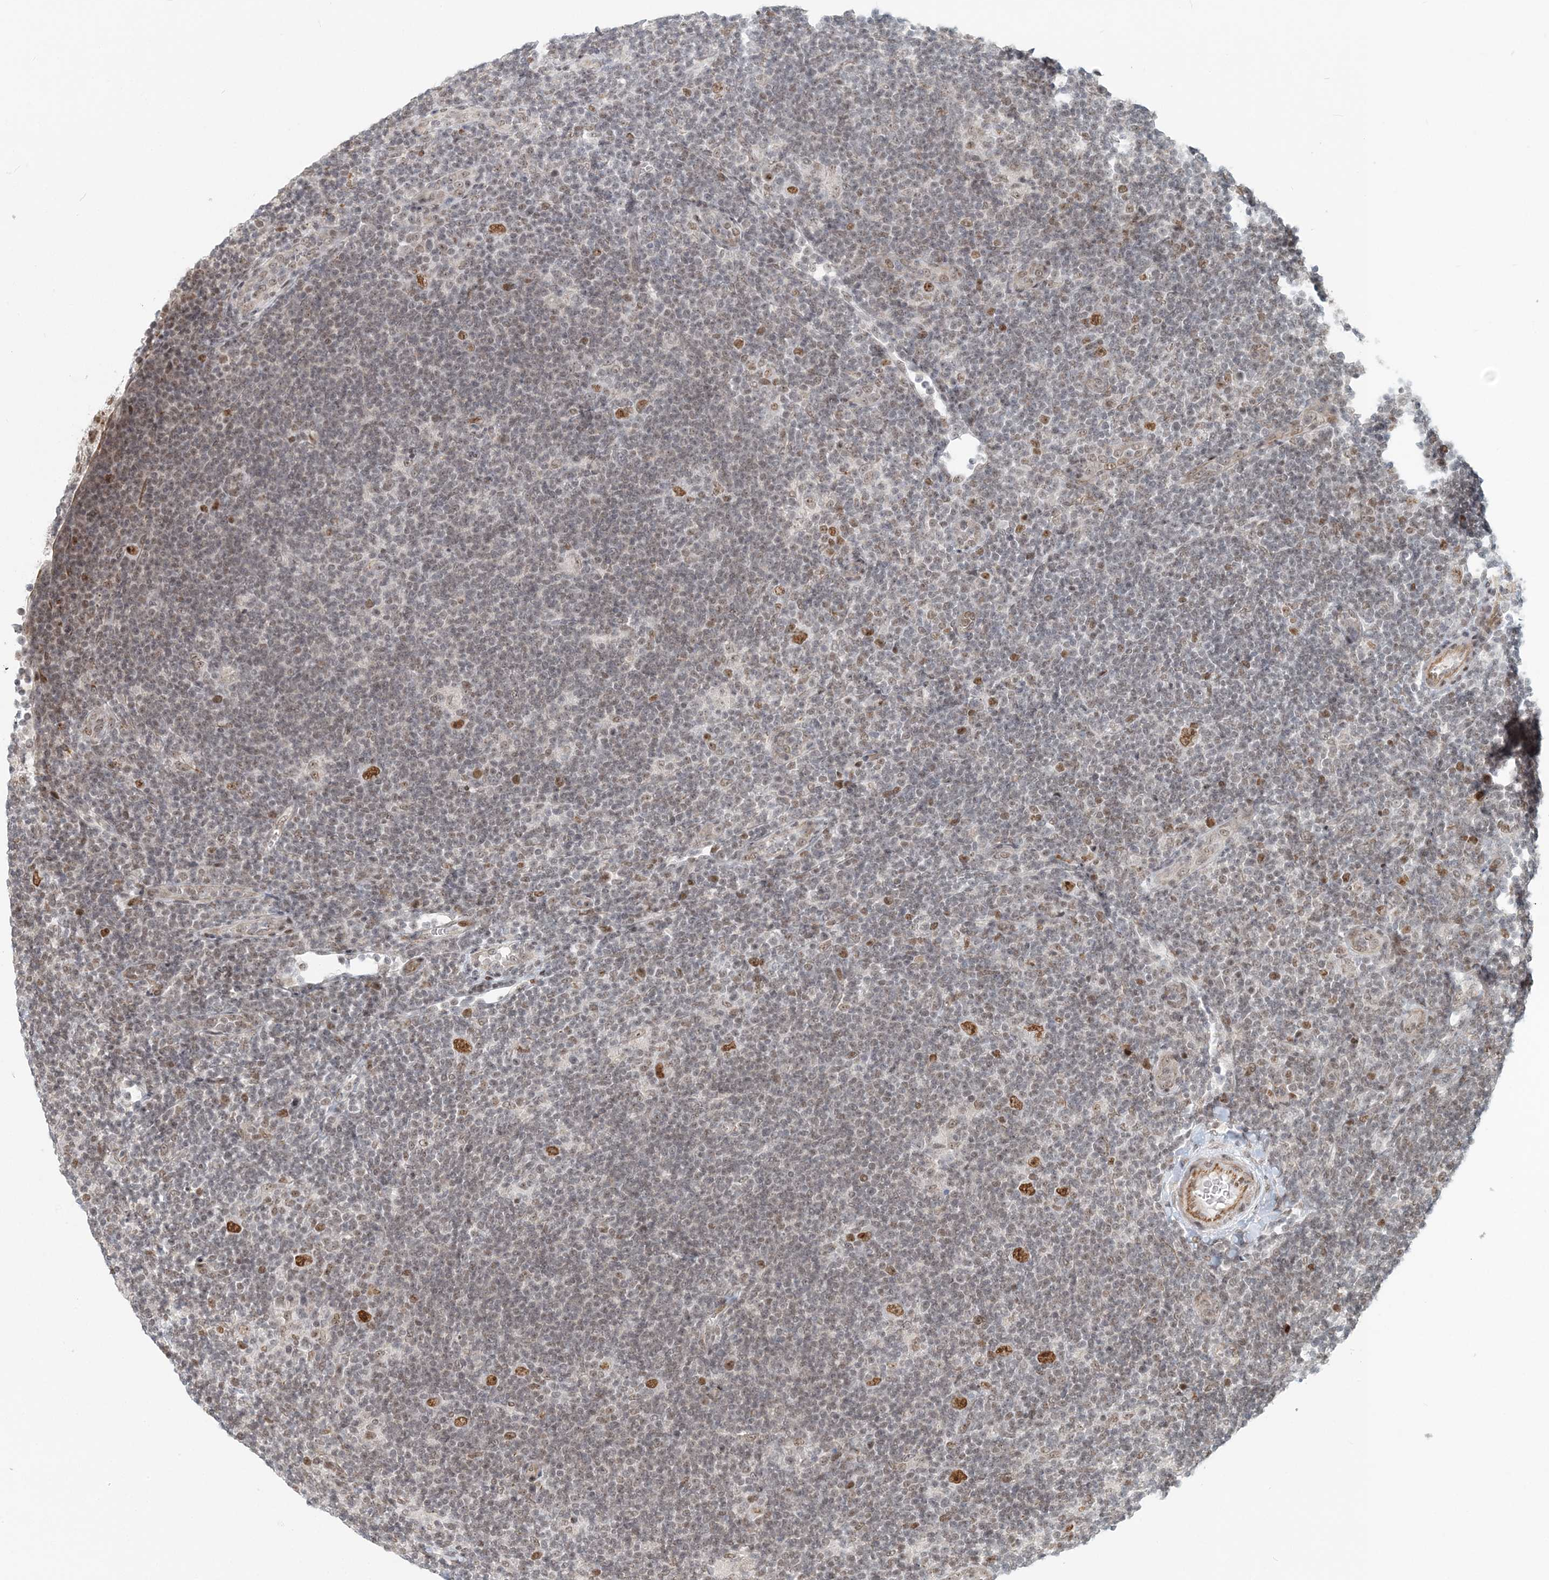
{"staining": {"intensity": "moderate", "quantity": ">75%", "location": "nuclear"}, "tissue": "lymphoma", "cell_type": "Tumor cells", "image_type": "cancer", "snomed": [{"axis": "morphology", "description": "Hodgkin's disease, NOS"}, {"axis": "topography", "description": "Lymph node"}], "caption": "IHC histopathology image of human lymphoma stained for a protein (brown), which displays medium levels of moderate nuclear positivity in about >75% of tumor cells.", "gene": "BAZ1B", "patient": {"sex": "female", "age": 57}}